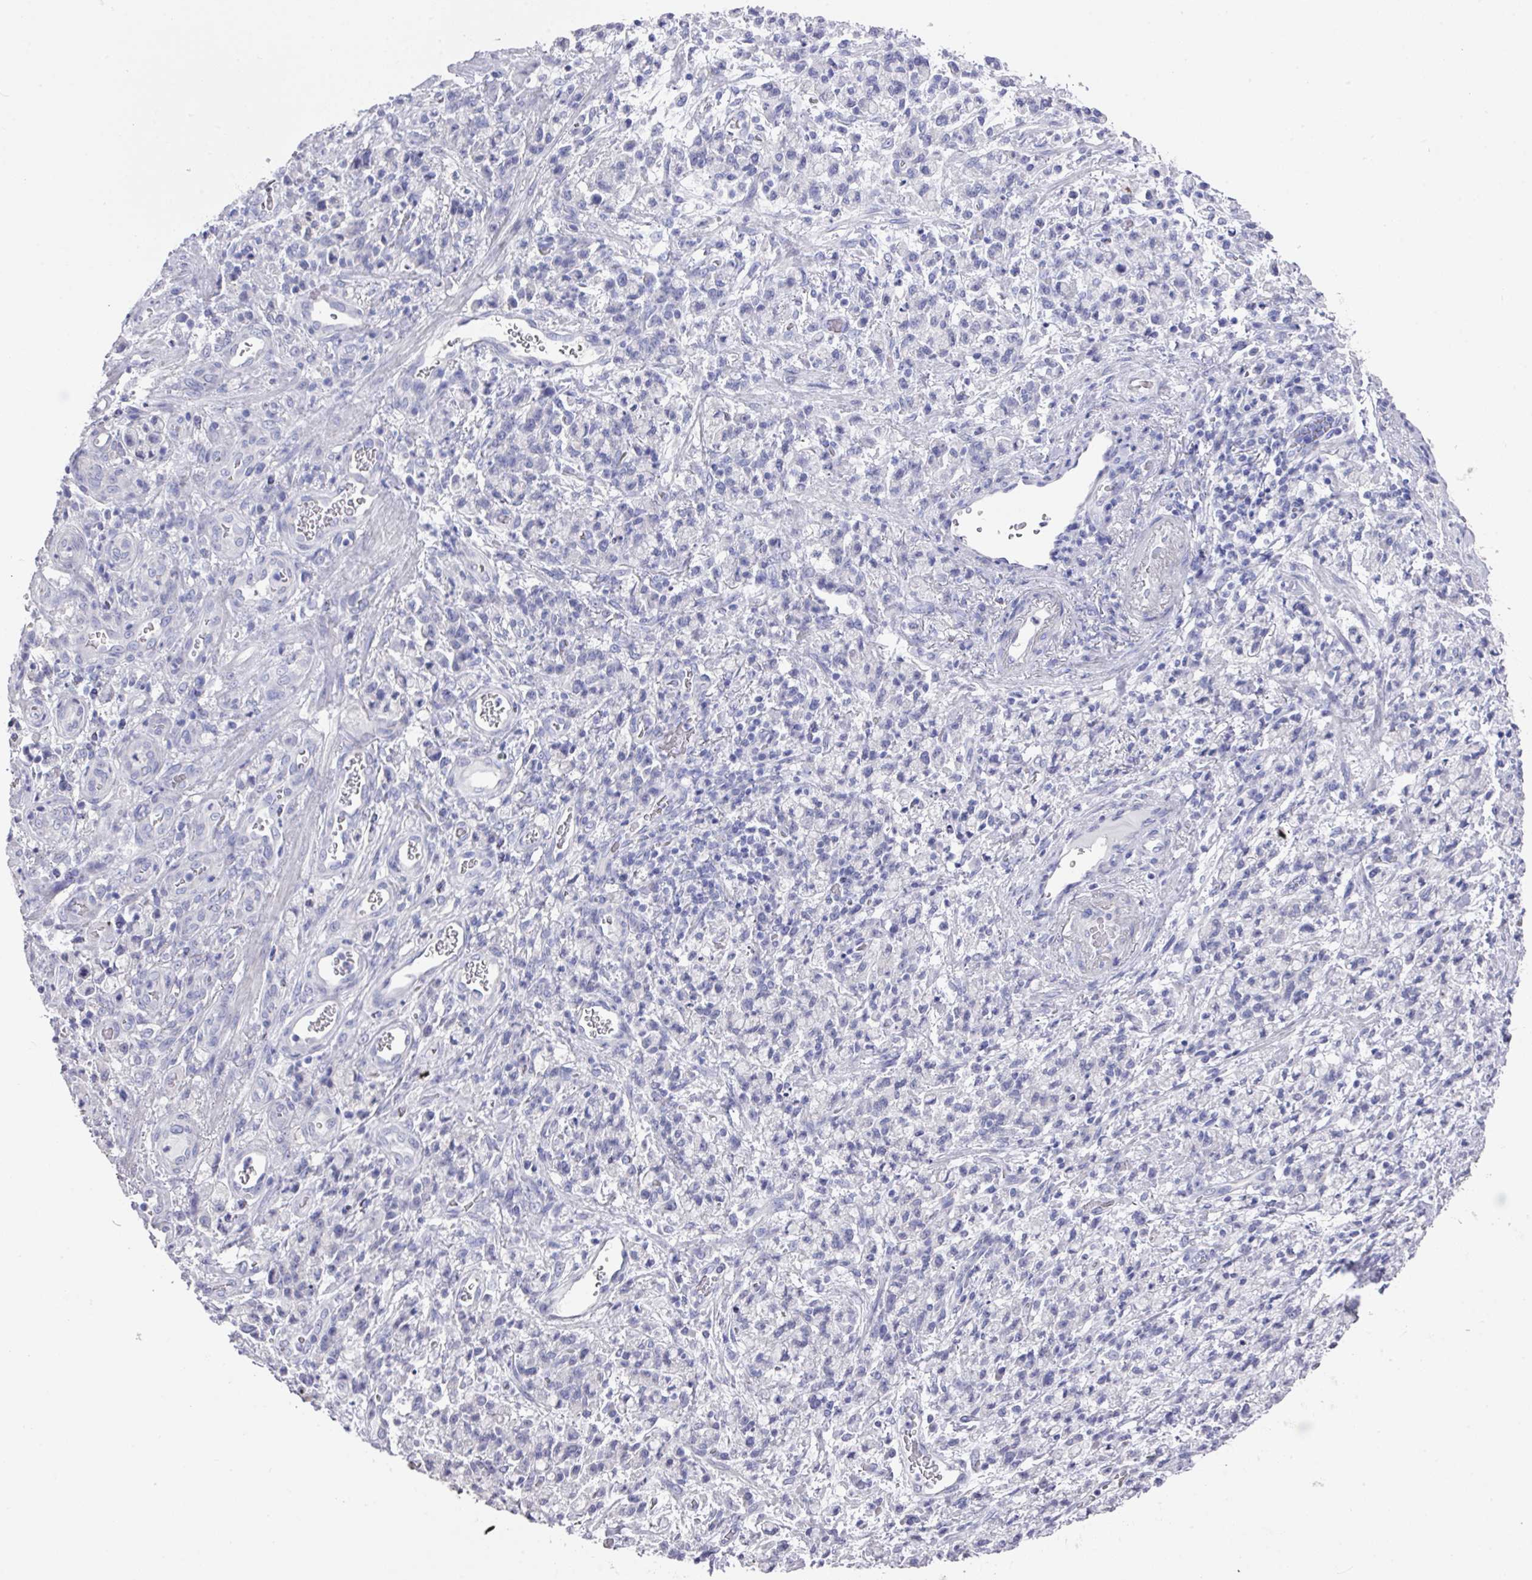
{"staining": {"intensity": "negative", "quantity": "none", "location": "none"}, "tissue": "stomach cancer", "cell_type": "Tumor cells", "image_type": "cancer", "snomed": [{"axis": "morphology", "description": "Adenocarcinoma, NOS"}, {"axis": "topography", "description": "Stomach"}], "caption": "IHC histopathology image of human adenocarcinoma (stomach) stained for a protein (brown), which exhibits no expression in tumor cells. The staining was performed using DAB (3,3'-diaminobenzidine) to visualize the protein expression in brown, while the nuclei were stained in blue with hematoxylin (Magnification: 20x).", "gene": "DAZL", "patient": {"sex": "male", "age": 77}}